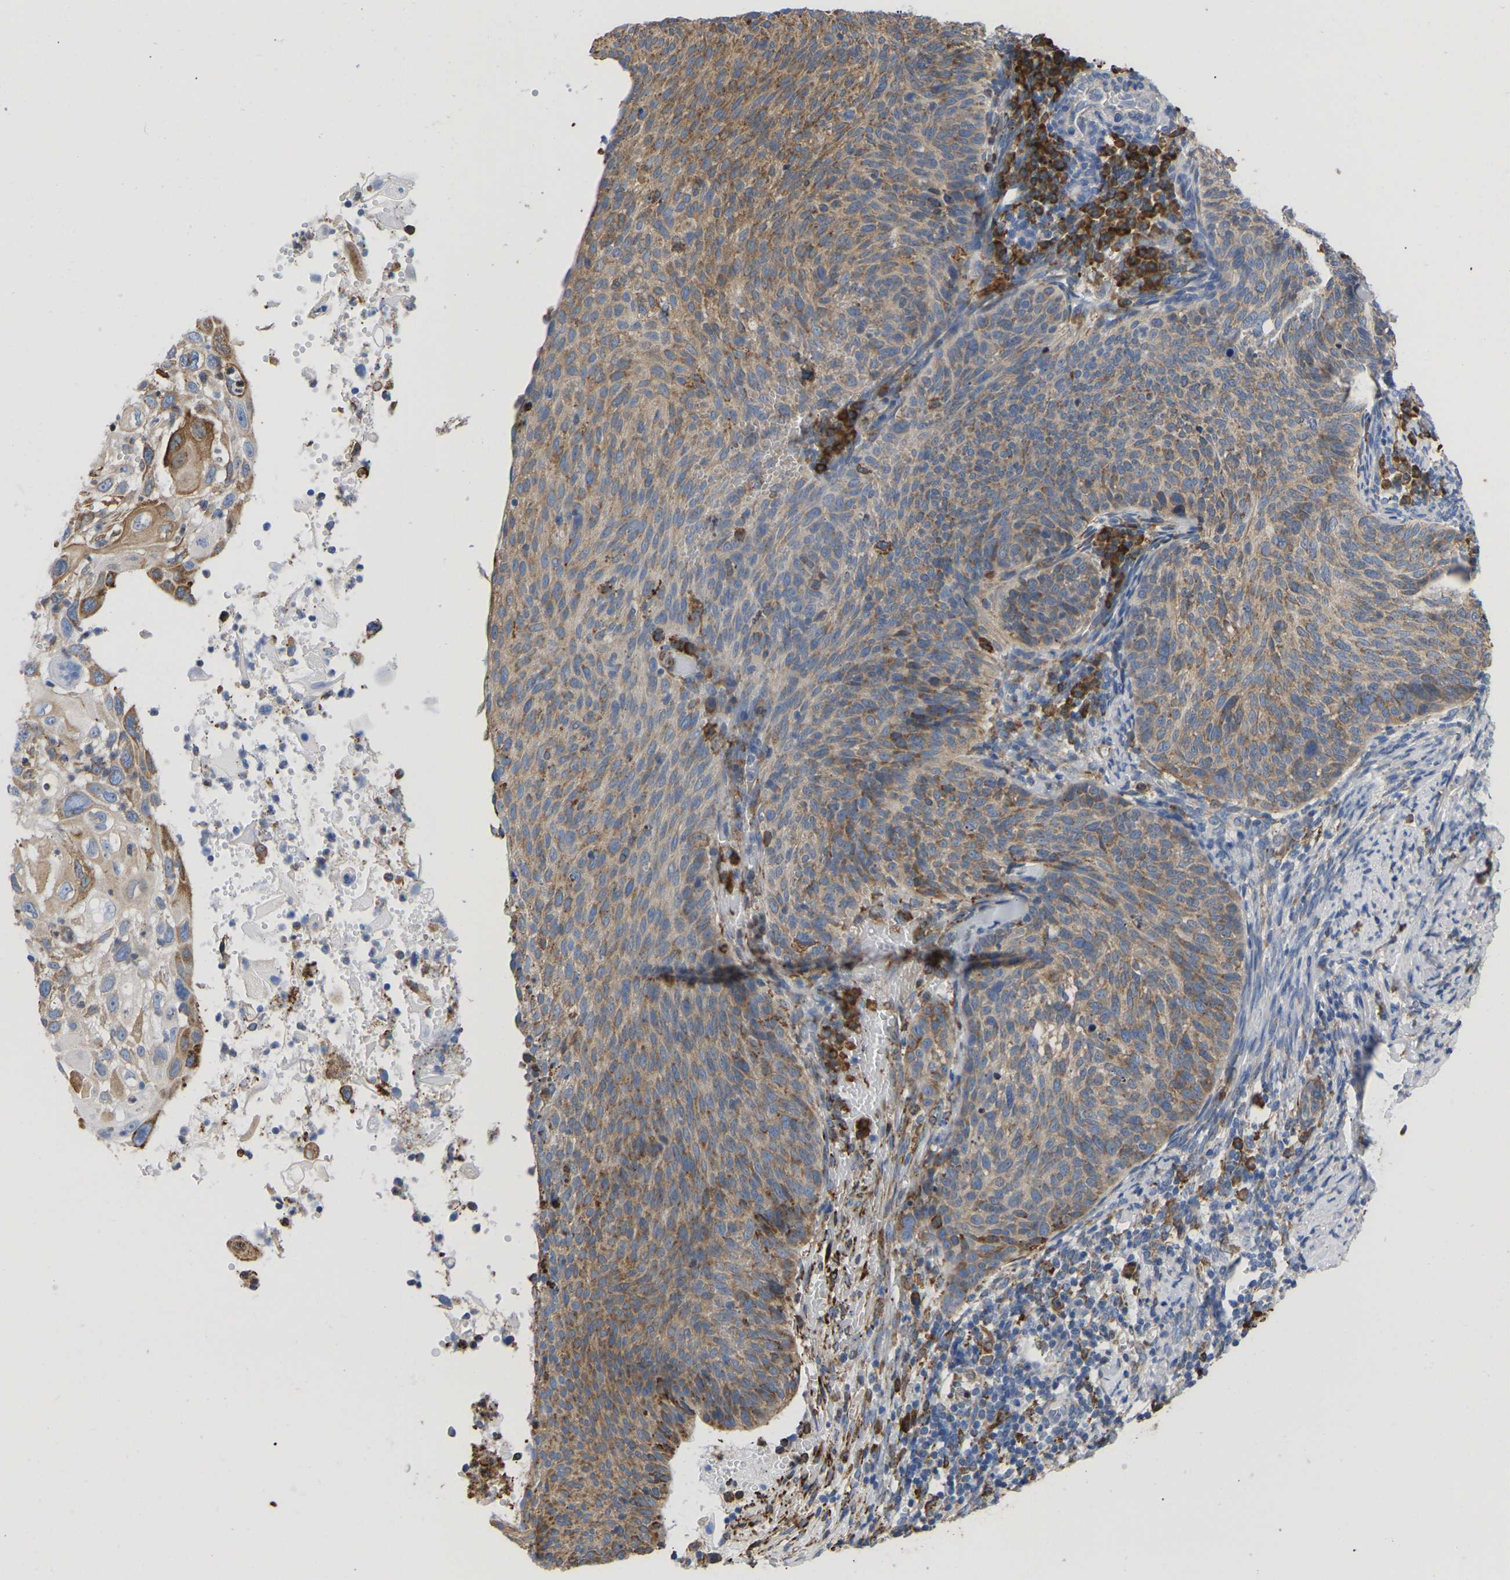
{"staining": {"intensity": "moderate", "quantity": ">75%", "location": "cytoplasmic/membranous"}, "tissue": "cervical cancer", "cell_type": "Tumor cells", "image_type": "cancer", "snomed": [{"axis": "morphology", "description": "Squamous cell carcinoma, NOS"}, {"axis": "topography", "description": "Cervix"}], "caption": "Cervical cancer was stained to show a protein in brown. There is medium levels of moderate cytoplasmic/membranous staining in about >75% of tumor cells.", "gene": "P4HB", "patient": {"sex": "female", "age": 70}}